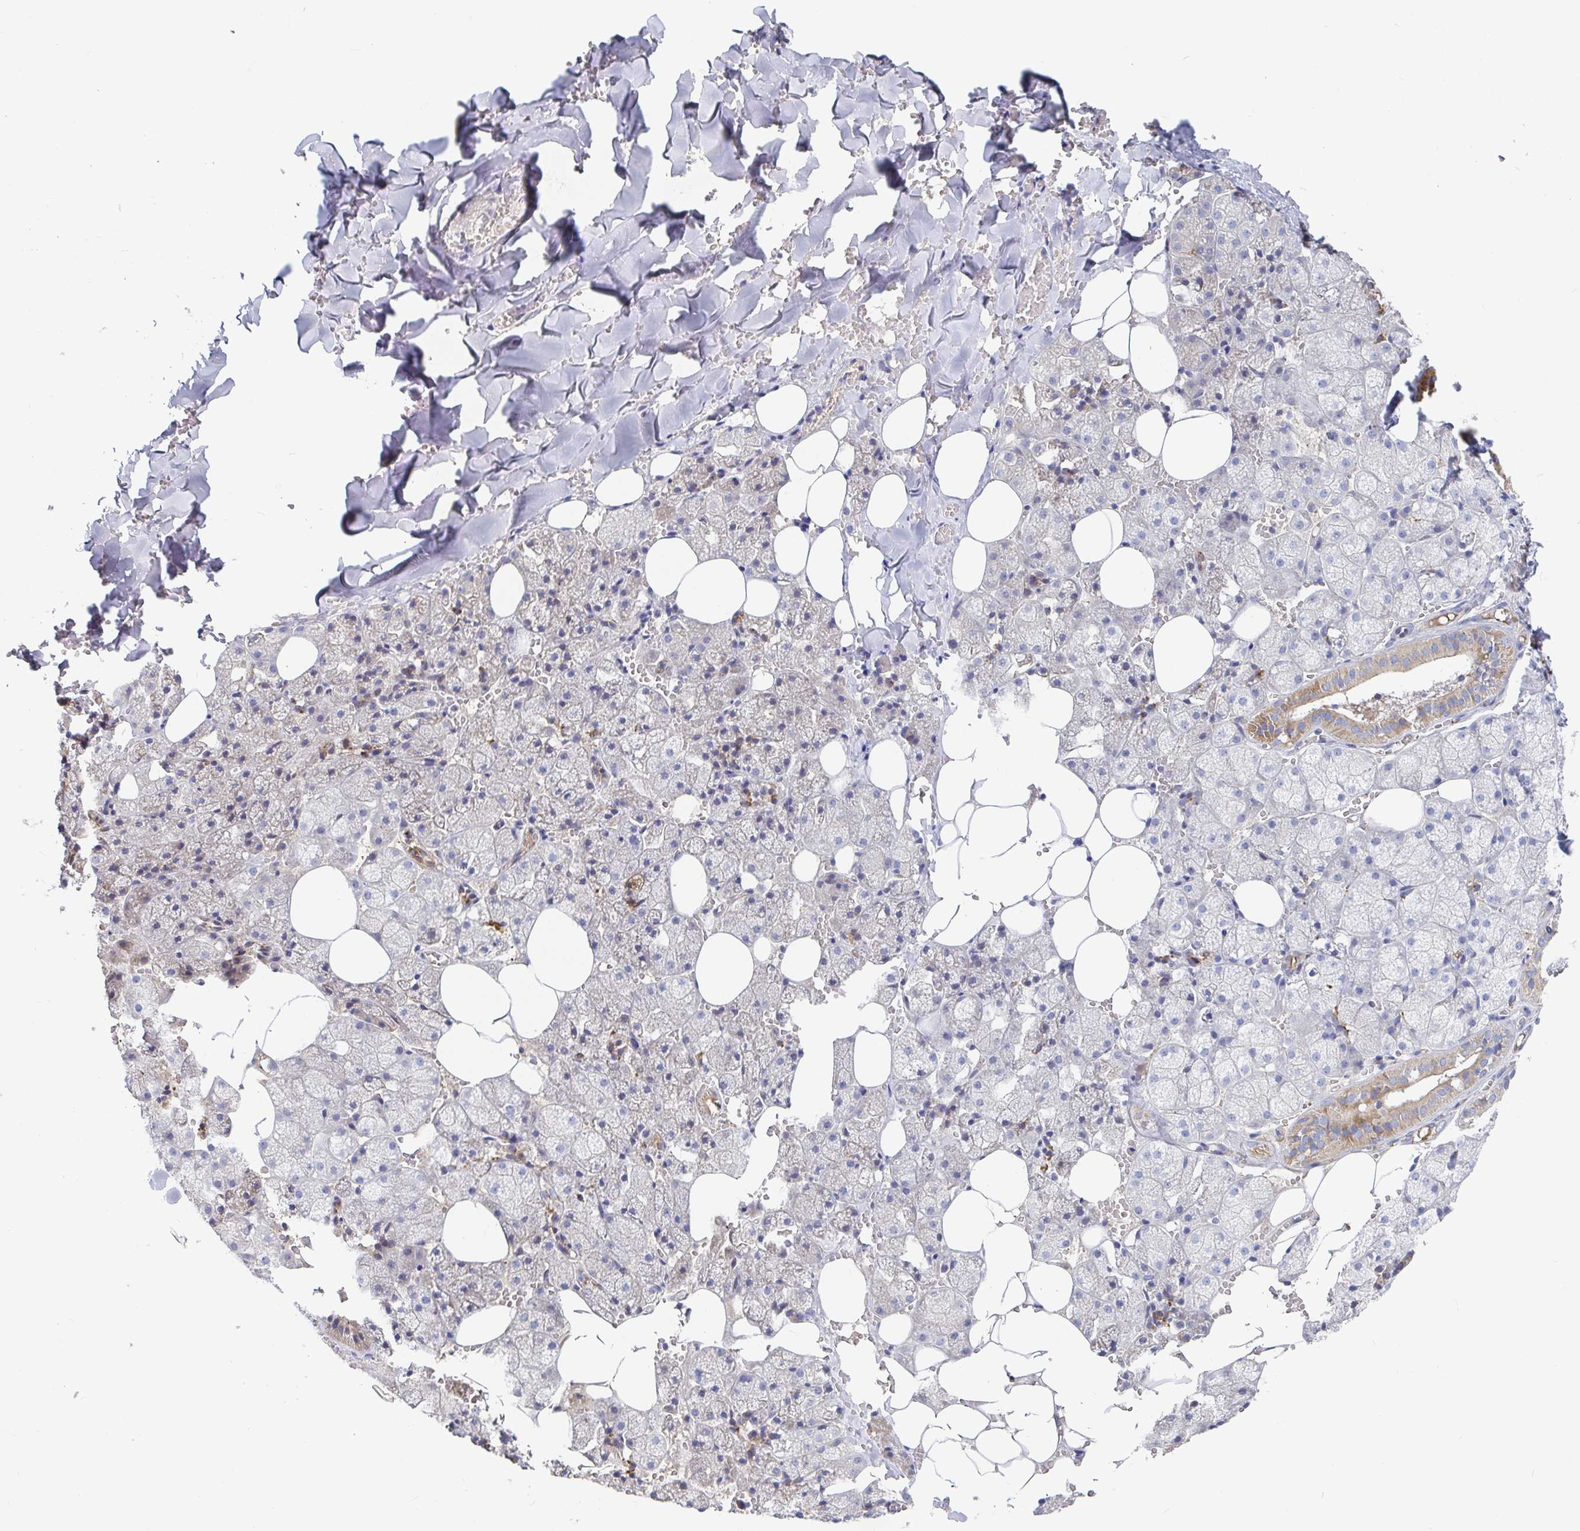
{"staining": {"intensity": "weak", "quantity": "25%-75%", "location": "cytoplasmic/membranous"}, "tissue": "salivary gland", "cell_type": "Glandular cells", "image_type": "normal", "snomed": [{"axis": "morphology", "description": "Normal tissue, NOS"}, {"axis": "topography", "description": "Salivary gland"}, {"axis": "topography", "description": "Peripheral nerve tissue"}], "caption": "Human salivary gland stained with a brown dye shows weak cytoplasmic/membranous positive positivity in approximately 25%-75% of glandular cells.", "gene": "IRAK2", "patient": {"sex": "male", "age": 38}}